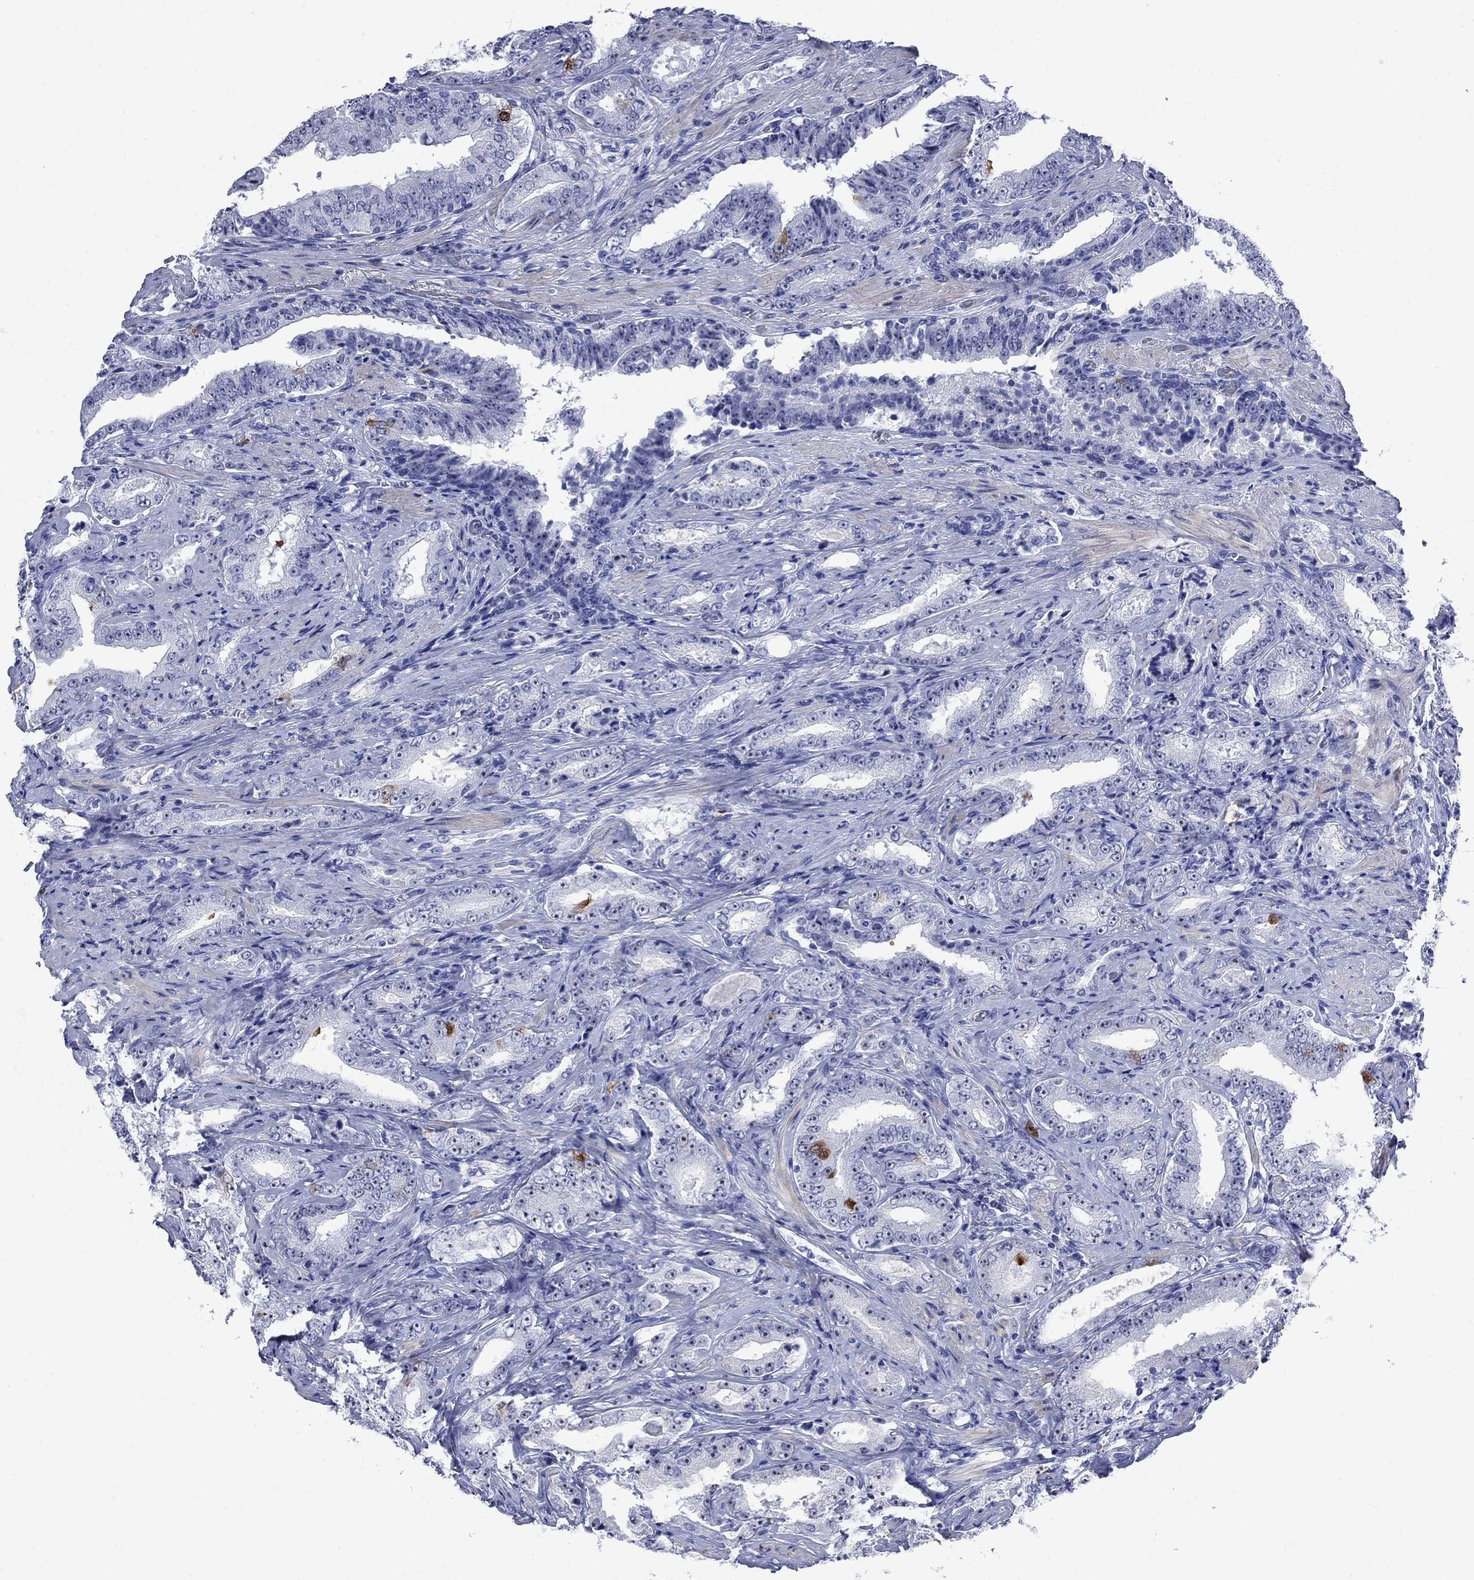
{"staining": {"intensity": "strong", "quantity": "<25%", "location": "cytoplasmic/membranous"}, "tissue": "prostate cancer", "cell_type": "Tumor cells", "image_type": "cancer", "snomed": [{"axis": "morphology", "description": "Adenocarcinoma, Low grade"}, {"axis": "topography", "description": "Prostate and seminal vesicle, NOS"}], "caption": "The photomicrograph demonstrates staining of prostate cancer (adenocarcinoma (low-grade)), revealing strong cytoplasmic/membranous protein staining (brown color) within tumor cells. (brown staining indicates protein expression, while blue staining denotes nuclei).", "gene": "TACC3", "patient": {"sex": "male", "age": 61}}